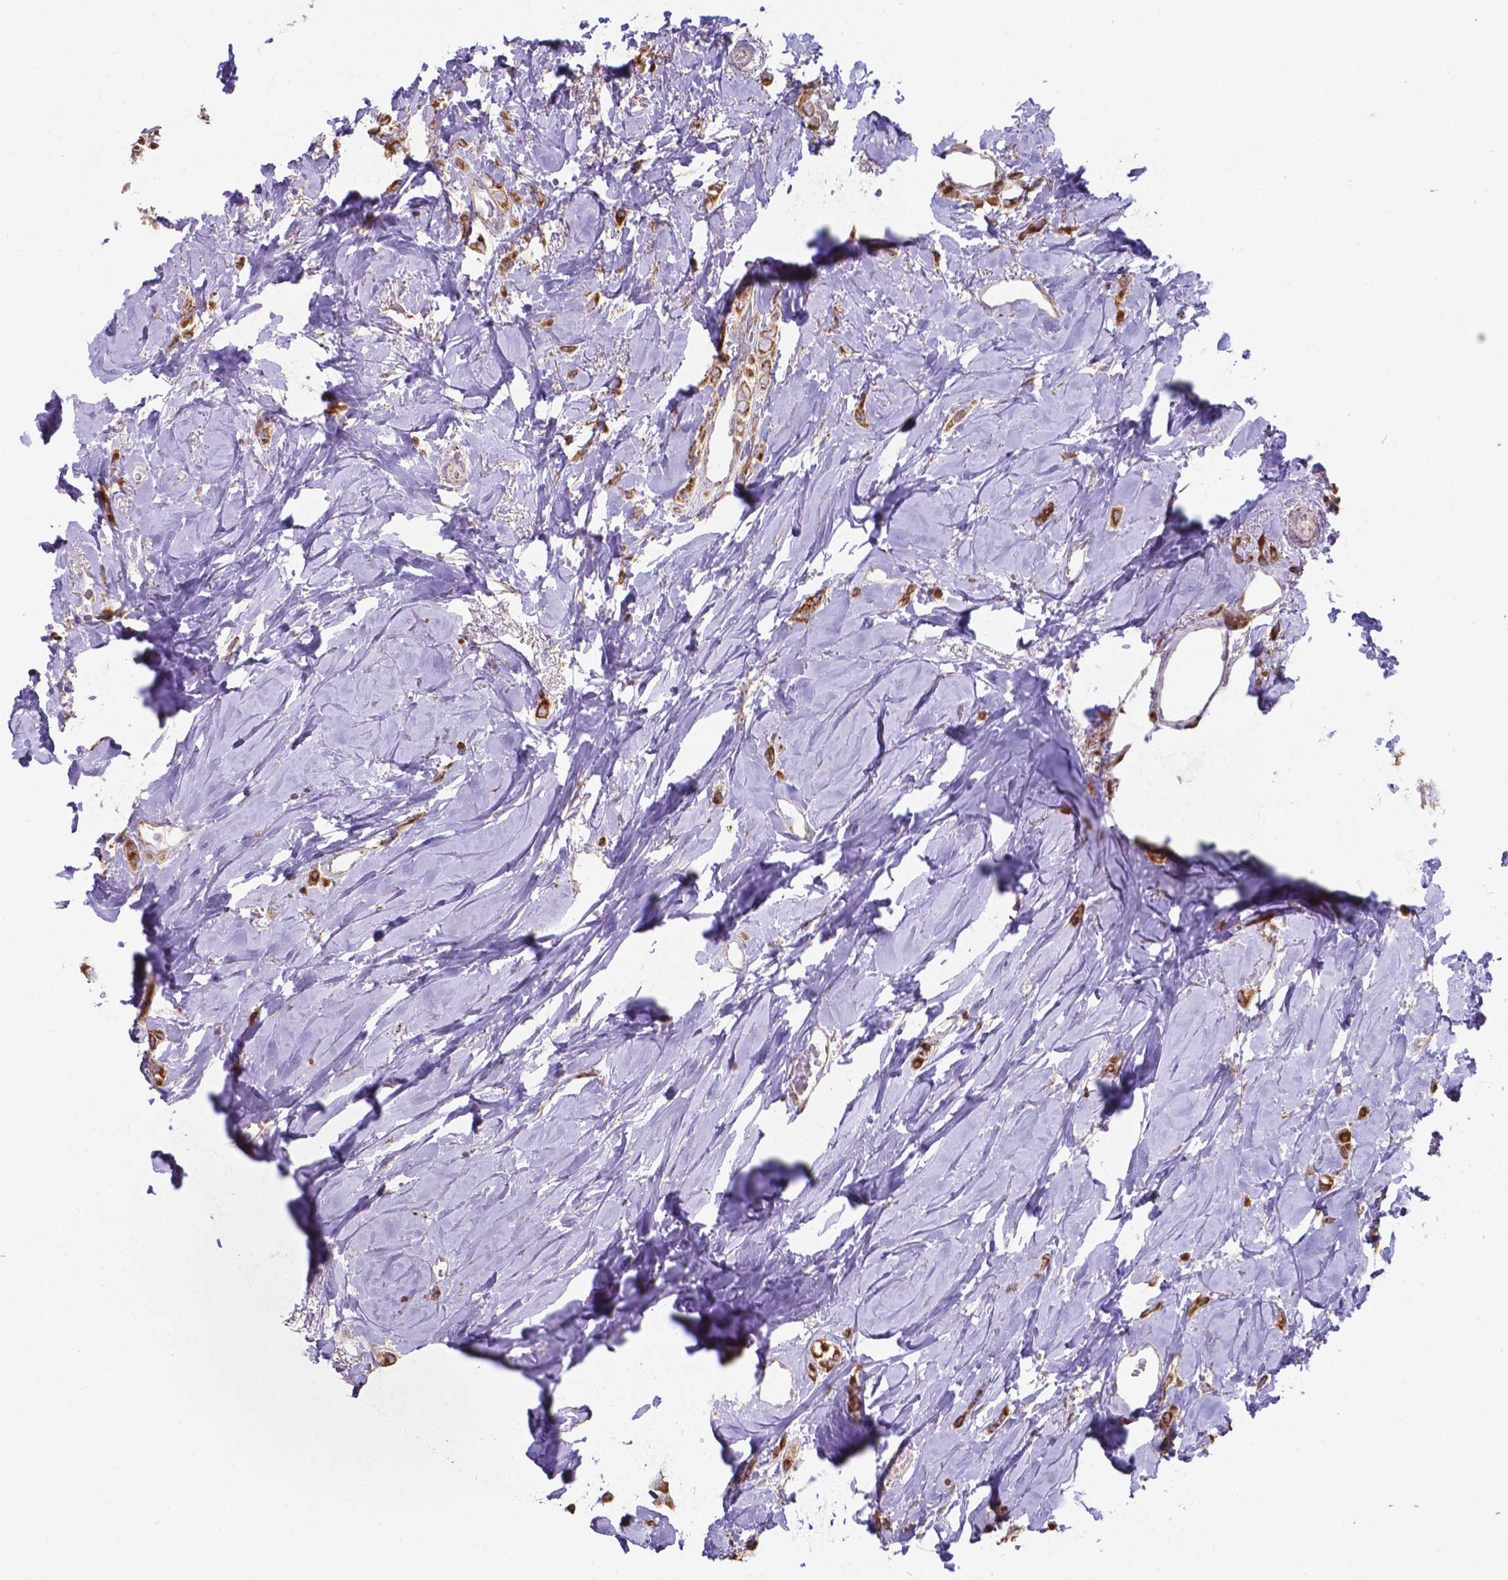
{"staining": {"intensity": "moderate", "quantity": ">75%", "location": "cytoplasmic/membranous"}, "tissue": "breast cancer", "cell_type": "Tumor cells", "image_type": "cancer", "snomed": [{"axis": "morphology", "description": "Lobular carcinoma"}, {"axis": "topography", "description": "Breast"}], "caption": "Immunohistochemical staining of human lobular carcinoma (breast) reveals moderate cytoplasmic/membranous protein positivity in about >75% of tumor cells. The staining is performed using DAB brown chromogen to label protein expression. The nuclei are counter-stained blue using hematoxylin.", "gene": "FAM114A1", "patient": {"sex": "female", "age": 66}}